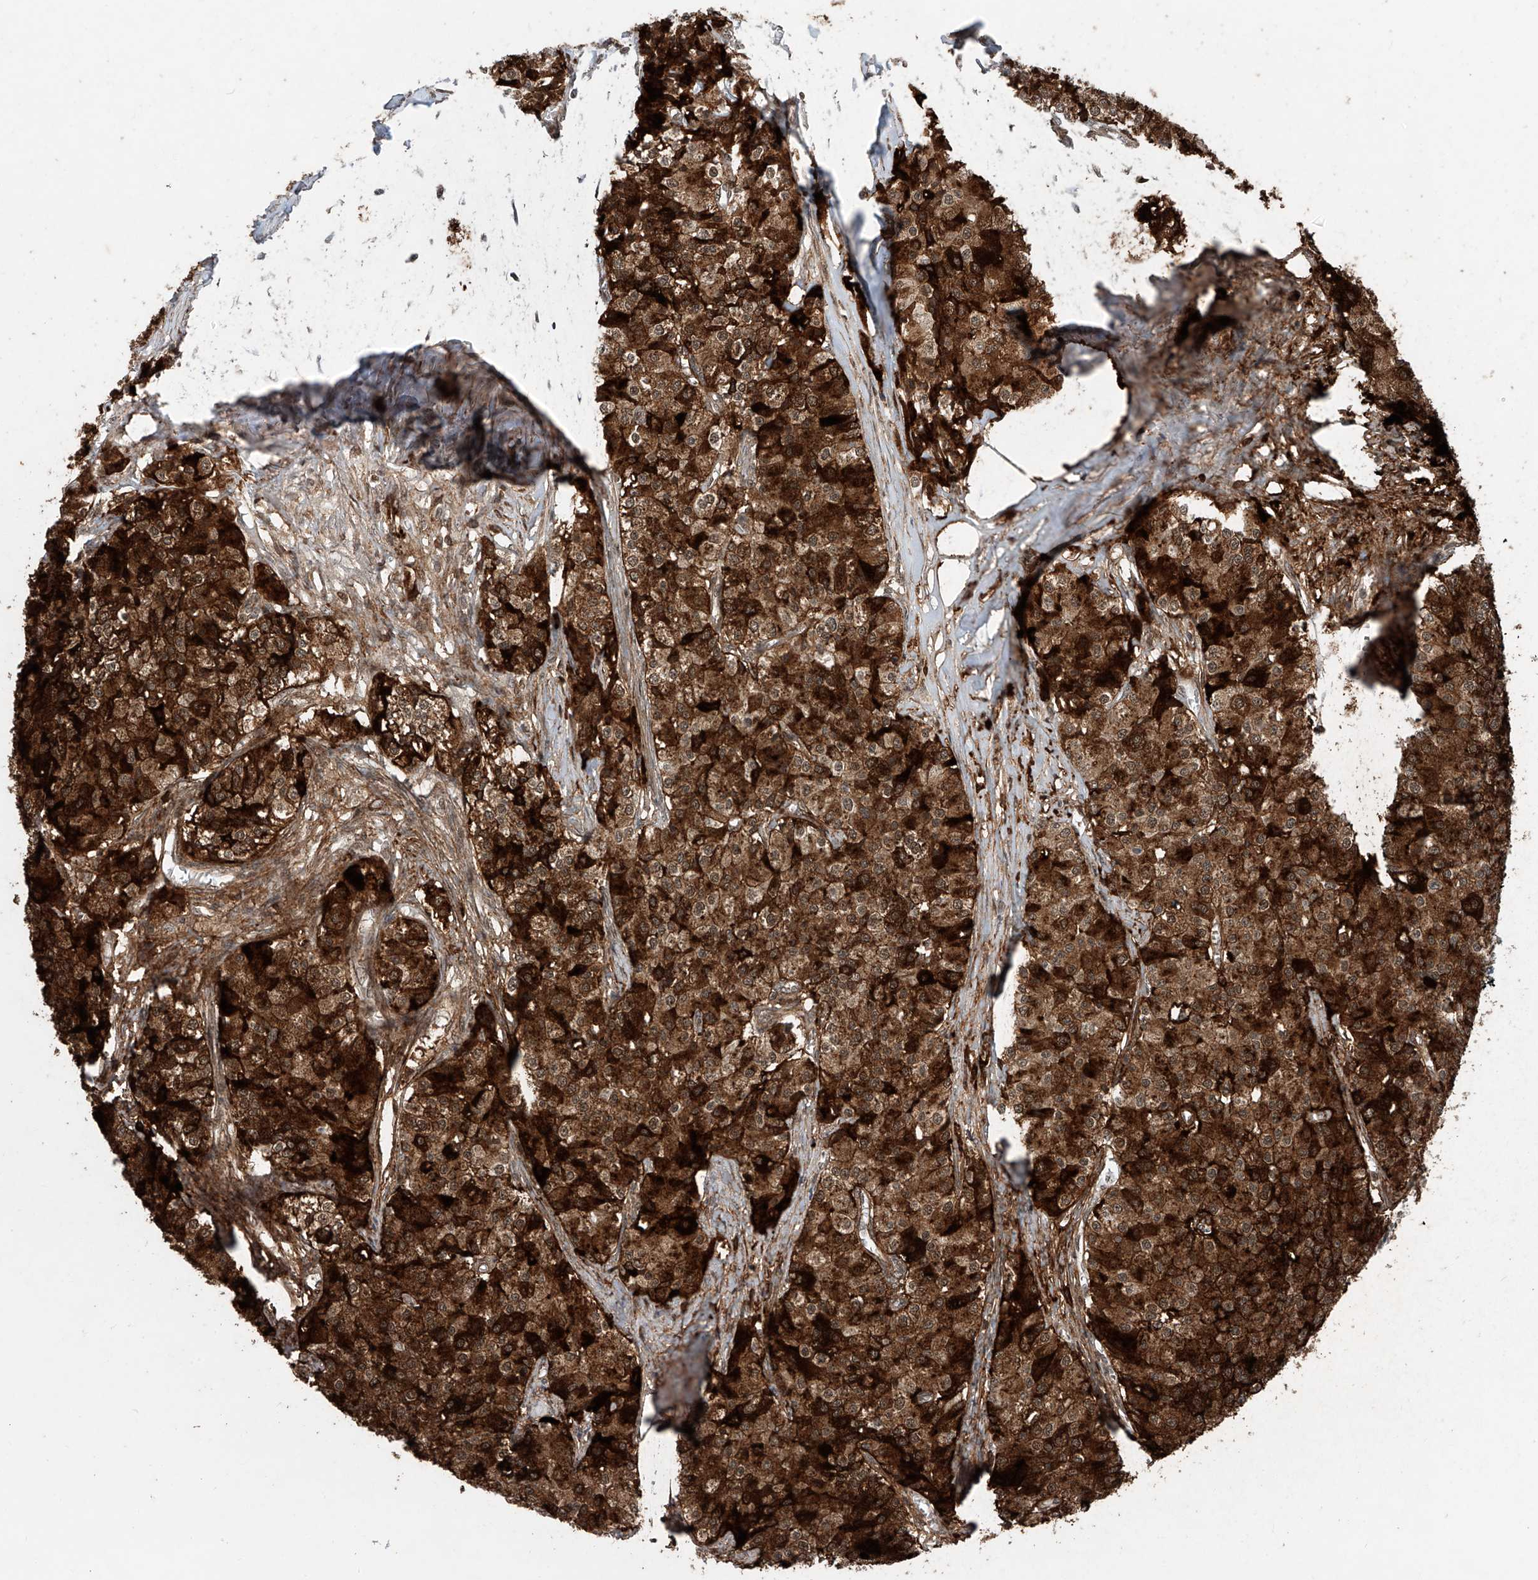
{"staining": {"intensity": "strong", "quantity": ">75%", "location": "cytoplasmic/membranous,nuclear"}, "tissue": "carcinoid", "cell_type": "Tumor cells", "image_type": "cancer", "snomed": [{"axis": "morphology", "description": "Carcinoid, malignant, NOS"}, {"axis": "topography", "description": "Colon"}], "caption": "Malignant carcinoid stained for a protein (brown) reveals strong cytoplasmic/membranous and nuclear positive positivity in about >75% of tumor cells.", "gene": "SDE2", "patient": {"sex": "female", "age": 52}}